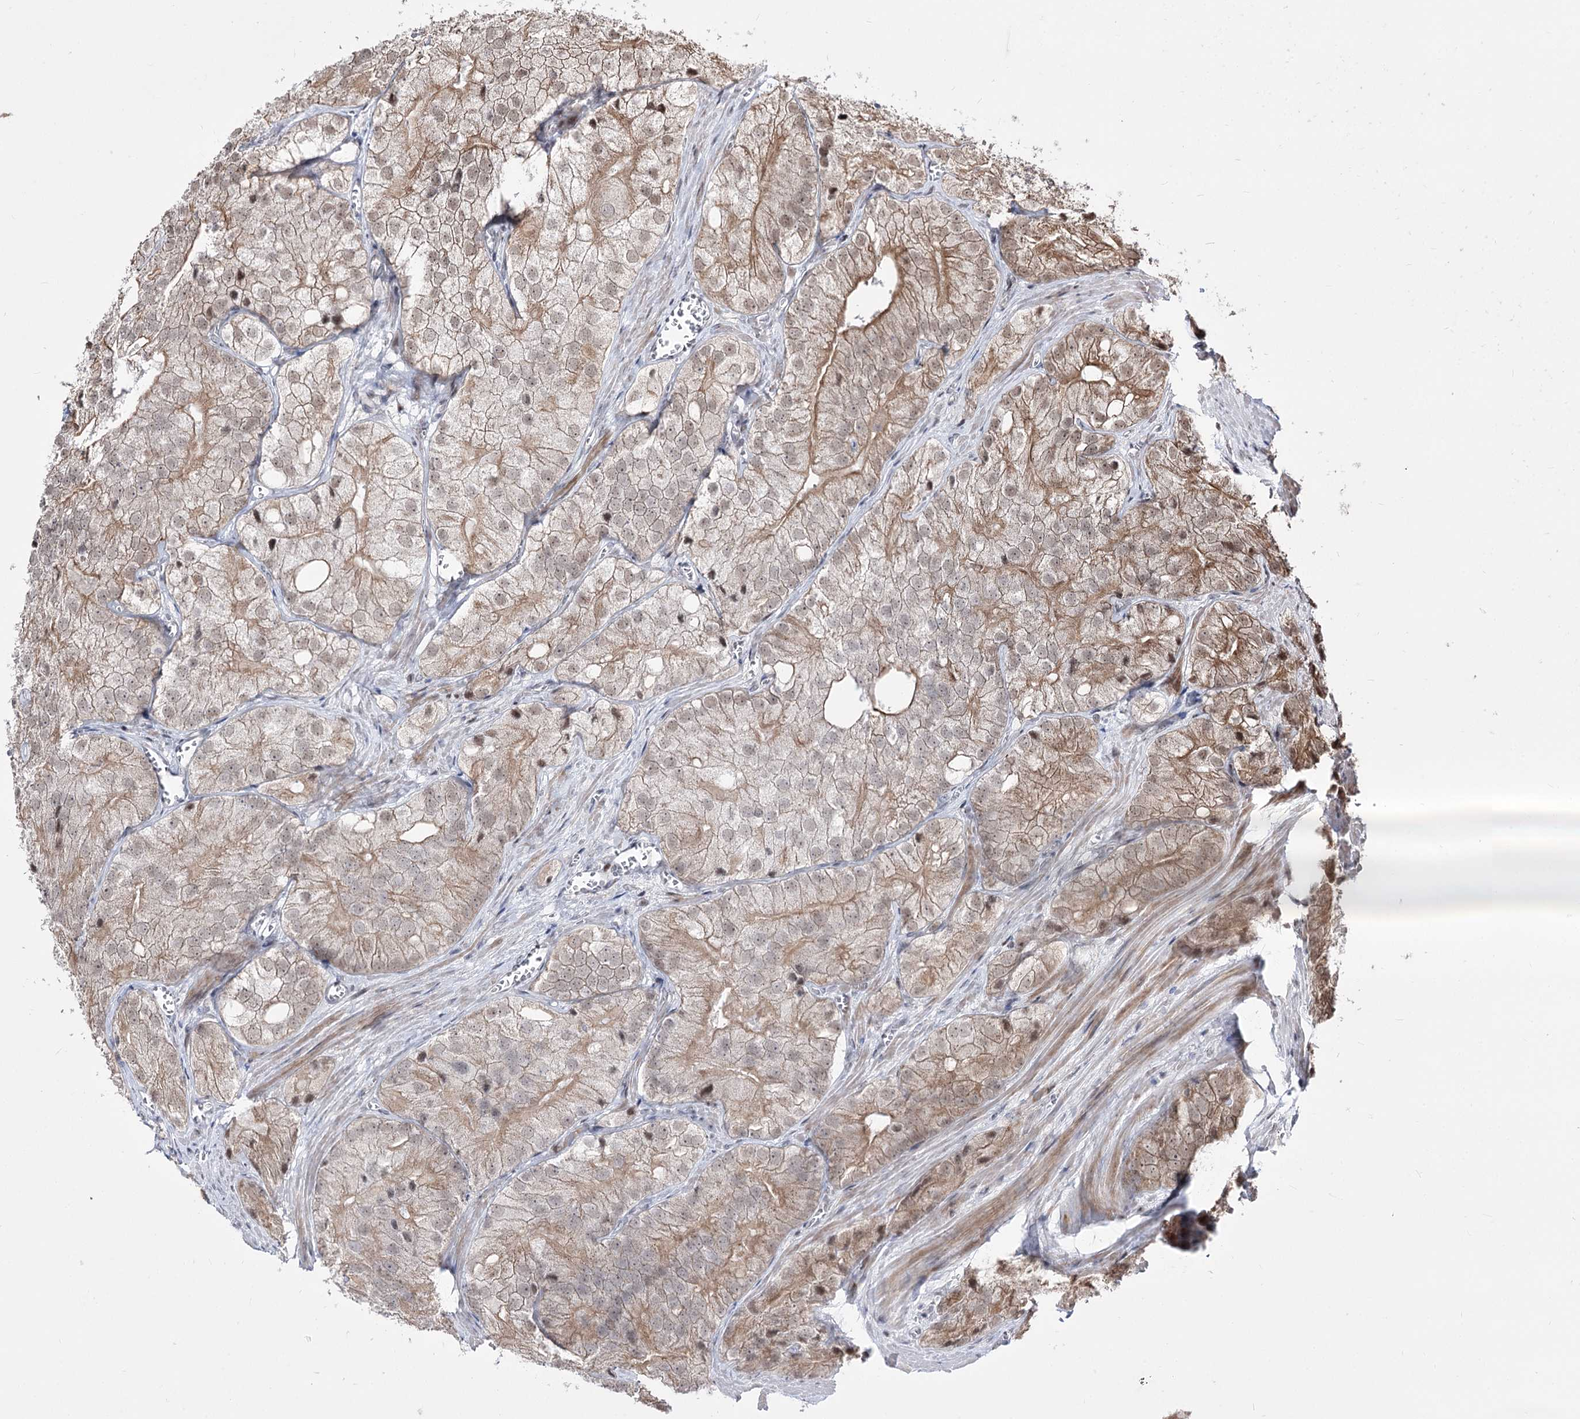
{"staining": {"intensity": "weak", "quantity": ">75%", "location": "cytoplasmic/membranous"}, "tissue": "prostate cancer", "cell_type": "Tumor cells", "image_type": "cancer", "snomed": [{"axis": "morphology", "description": "Adenocarcinoma, Low grade"}, {"axis": "topography", "description": "Prostate"}], "caption": "Adenocarcinoma (low-grade) (prostate) tissue exhibits weak cytoplasmic/membranous expression in approximately >75% of tumor cells, visualized by immunohistochemistry.", "gene": "STOX1", "patient": {"sex": "male", "age": 69}}